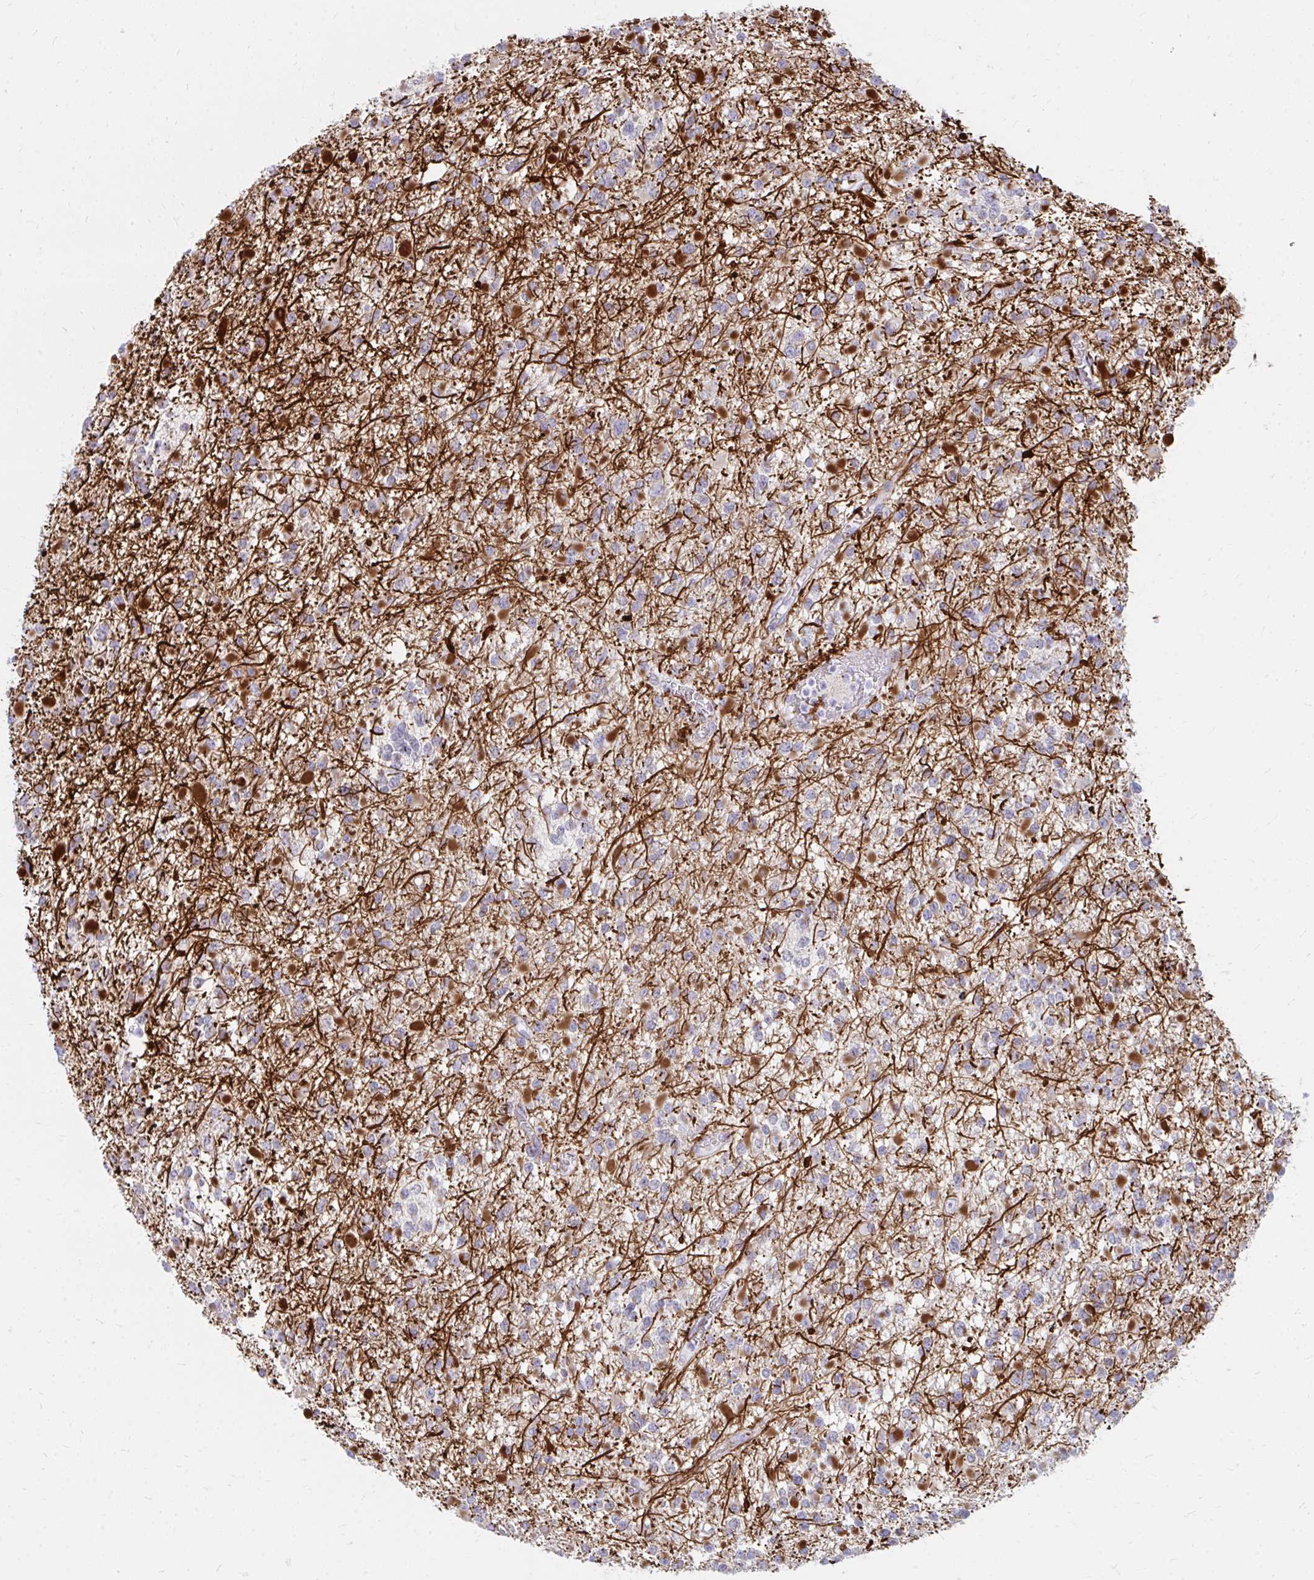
{"staining": {"intensity": "strong", "quantity": "<25%", "location": "cytoplasmic/membranous"}, "tissue": "glioma", "cell_type": "Tumor cells", "image_type": "cancer", "snomed": [{"axis": "morphology", "description": "Glioma, malignant, Low grade"}, {"axis": "topography", "description": "Brain"}], "caption": "The micrograph shows immunohistochemical staining of glioma. There is strong cytoplasmic/membranous expression is present in about <25% of tumor cells.", "gene": "RAB6B", "patient": {"sex": "female", "age": 22}}